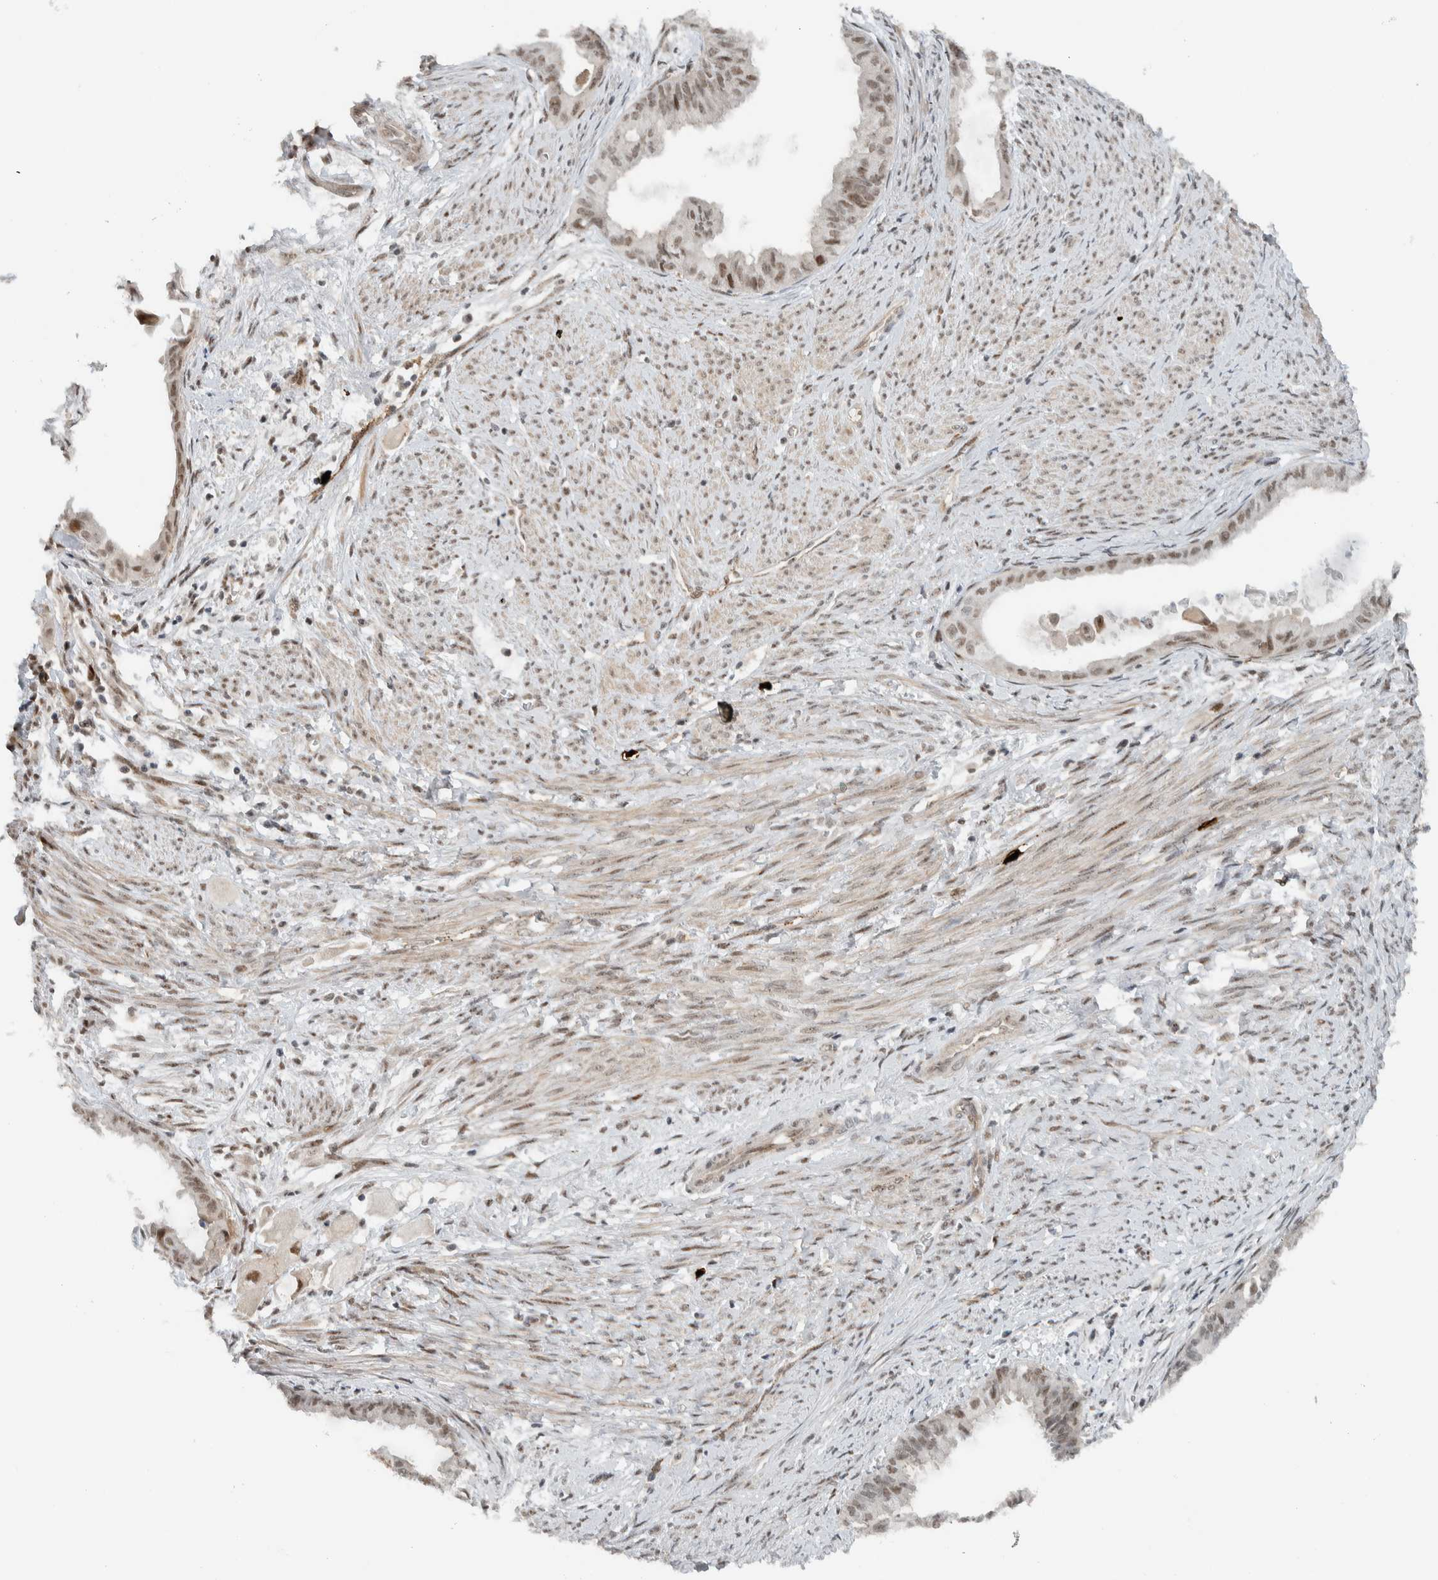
{"staining": {"intensity": "moderate", "quantity": ">75%", "location": "nuclear"}, "tissue": "cervical cancer", "cell_type": "Tumor cells", "image_type": "cancer", "snomed": [{"axis": "morphology", "description": "Normal tissue, NOS"}, {"axis": "morphology", "description": "Adenocarcinoma, NOS"}, {"axis": "topography", "description": "Cervix"}, {"axis": "topography", "description": "Endometrium"}], "caption": "Tumor cells reveal medium levels of moderate nuclear staining in approximately >75% of cells in human cervical adenocarcinoma.", "gene": "ZFP91", "patient": {"sex": "female", "age": 86}}